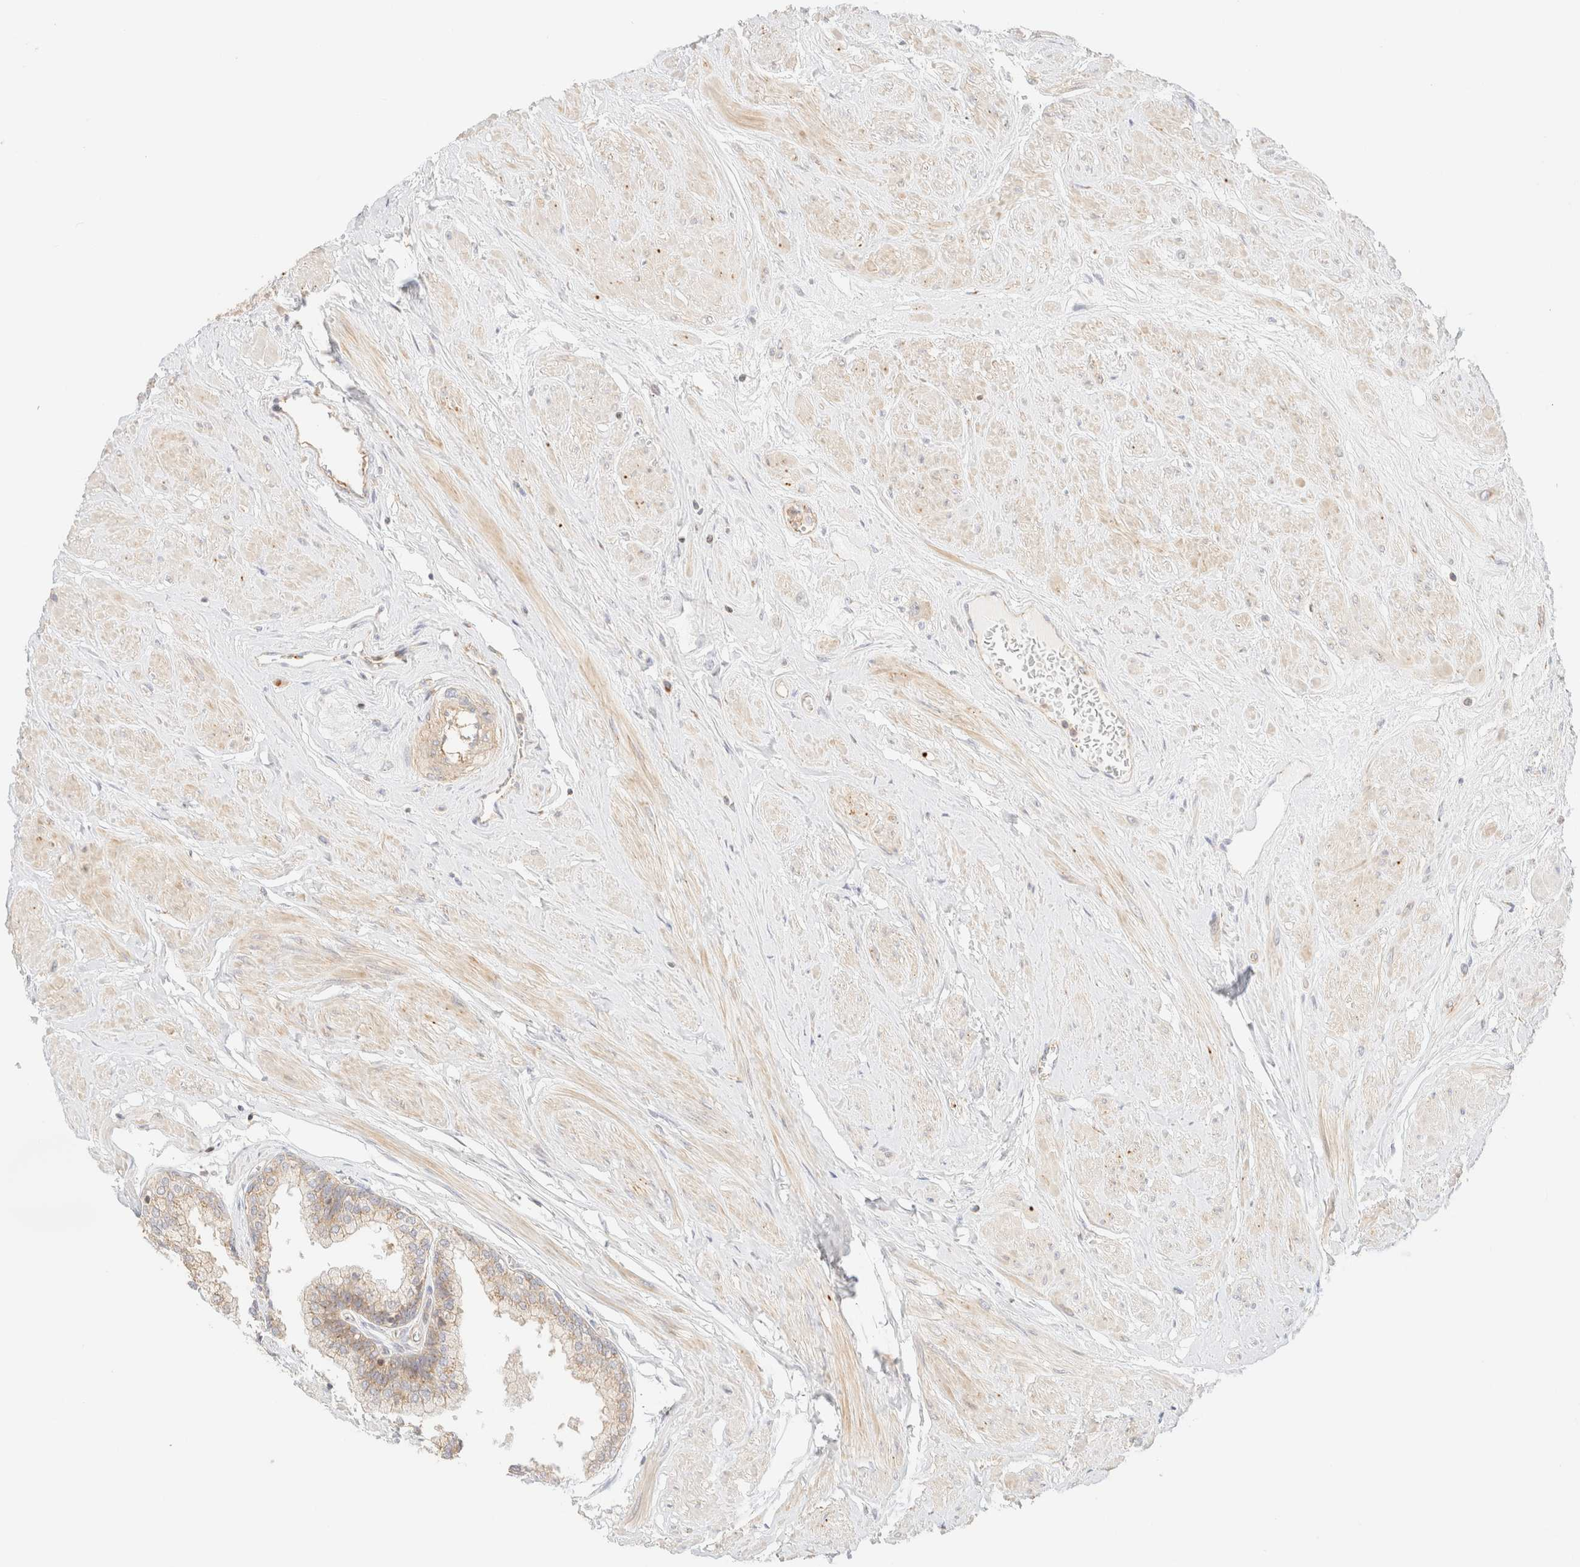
{"staining": {"intensity": "moderate", "quantity": ">75%", "location": "cytoplasmic/membranous"}, "tissue": "seminal vesicle", "cell_type": "Glandular cells", "image_type": "normal", "snomed": [{"axis": "morphology", "description": "Normal tissue, NOS"}, {"axis": "topography", "description": "Prostate"}, {"axis": "topography", "description": "Seminal veicle"}], "caption": "Immunohistochemical staining of benign seminal vesicle reveals moderate cytoplasmic/membranous protein expression in approximately >75% of glandular cells.", "gene": "MYO10", "patient": {"sex": "male", "age": 60}}